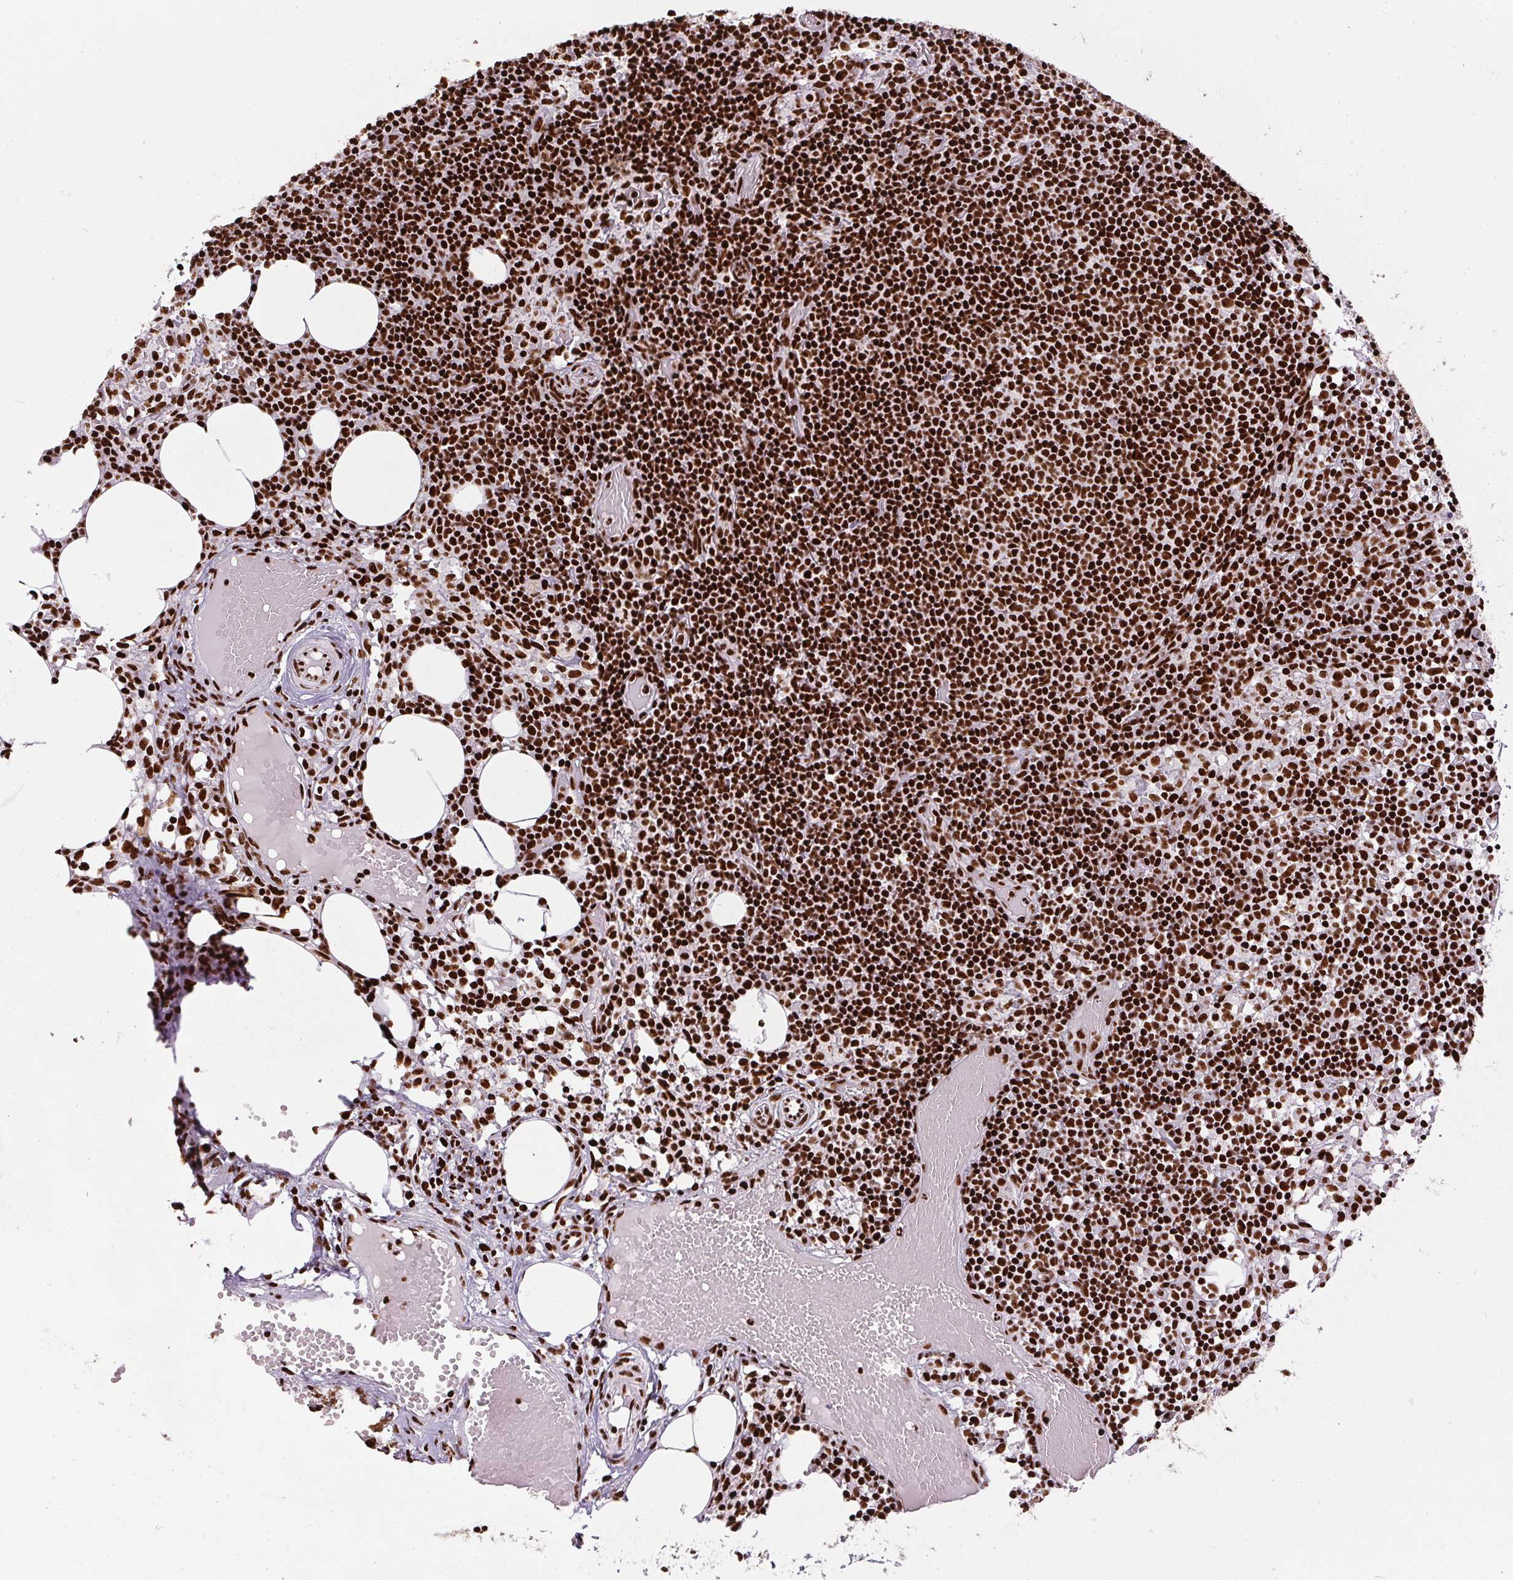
{"staining": {"intensity": "strong", "quantity": ">75%", "location": "nuclear"}, "tissue": "lymph node", "cell_type": "Germinal center cells", "image_type": "normal", "snomed": [{"axis": "morphology", "description": "Normal tissue, NOS"}, {"axis": "topography", "description": "Lymph node"}], "caption": "IHC histopathology image of unremarkable human lymph node stained for a protein (brown), which demonstrates high levels of strong nuclear staining in about >75% of germinal center cells.", "gene": "PAGE3", "patient": {"sex": "female", "age": 41}}